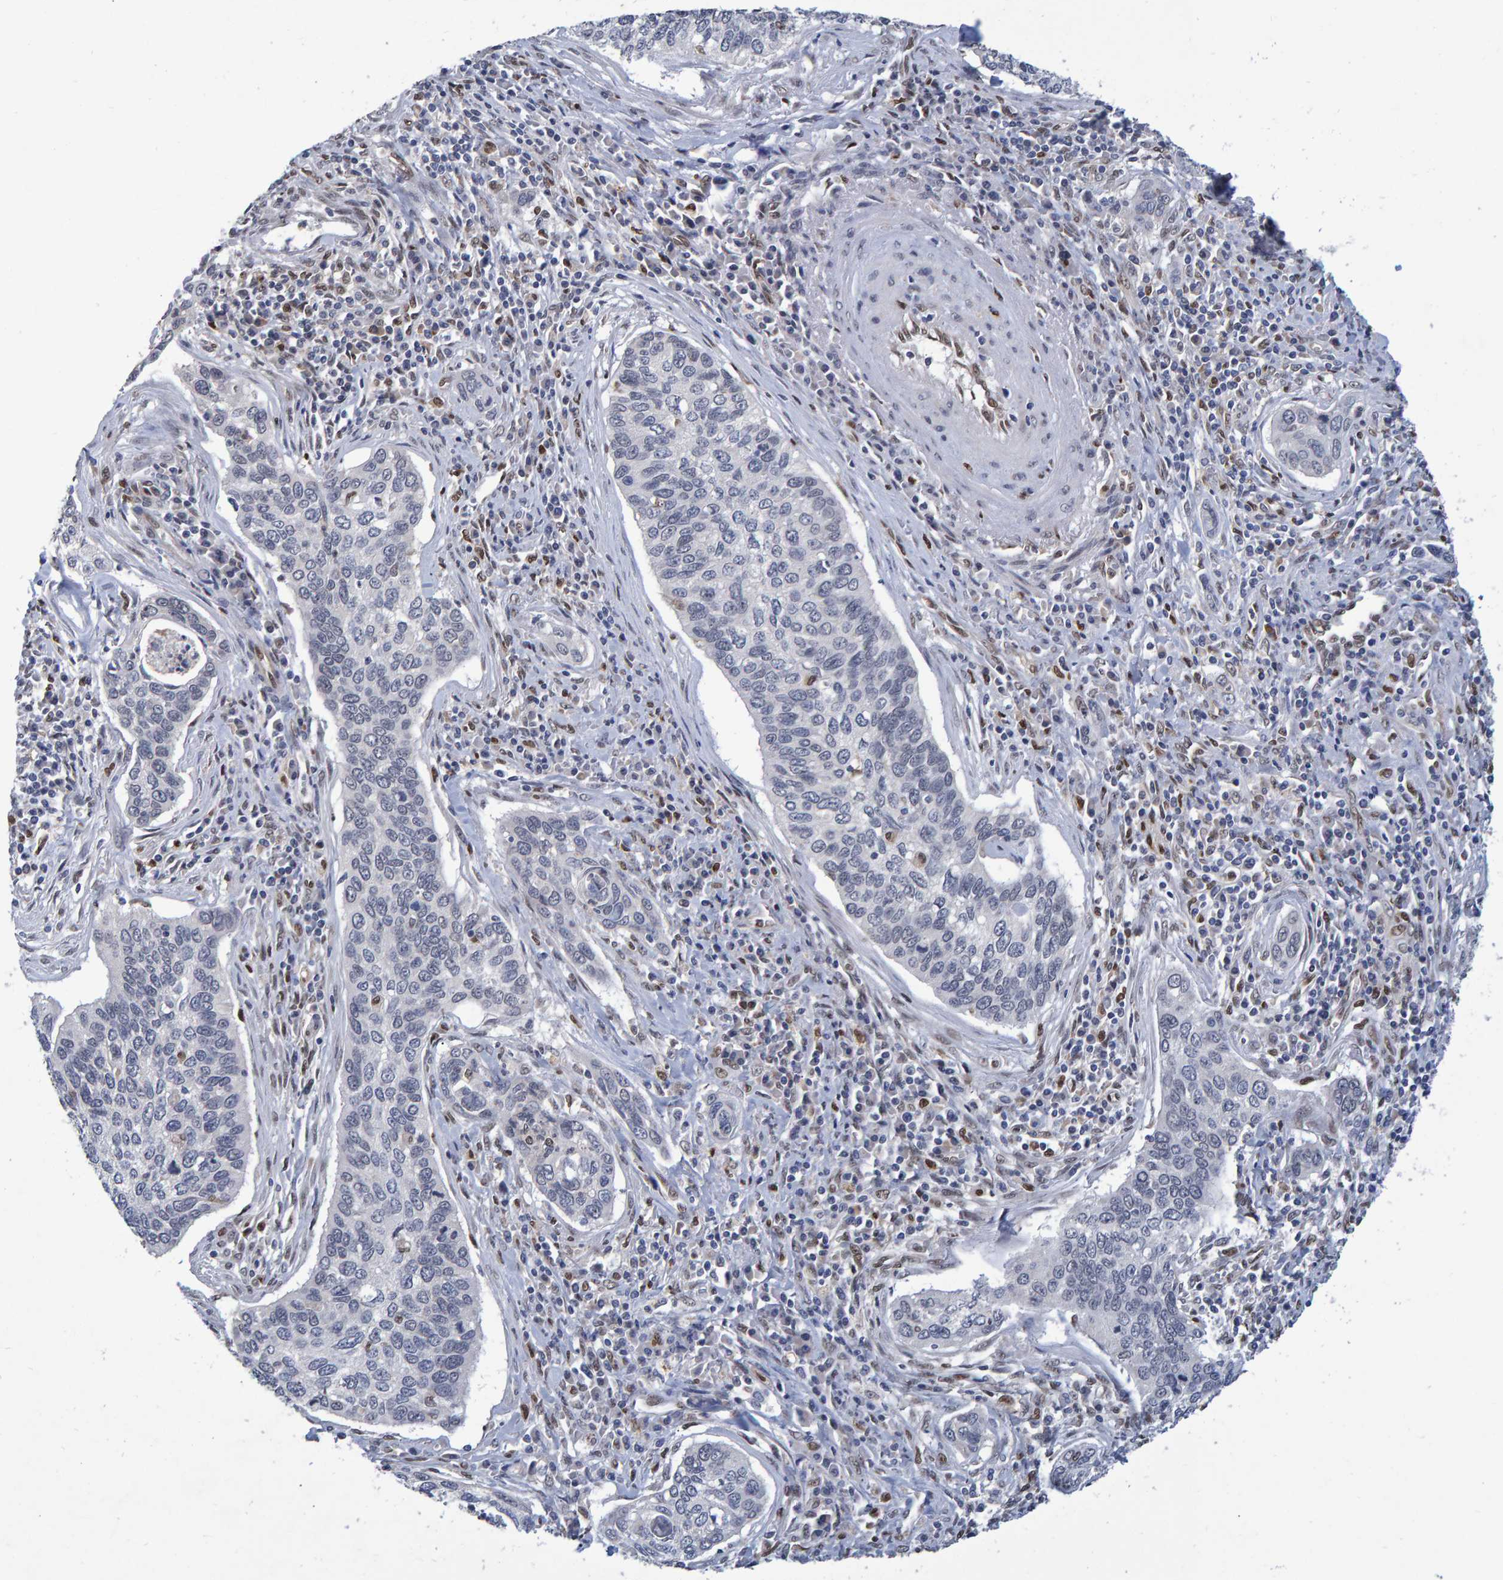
{"staining": {"intensity": "moderate", "quantity": "<25%", "location": "nuclear"}, "tissue": "cervical cancer", "cell_type": "Tumor cells", "image_type": "cancer", "snomed": [{"axis": "morphology", "description": "Squamous cell carcinoma, NOS"}, {"axis": "topography", "description": "Cervix"}], "caption": "Protein staining by immunohistochemistry displays moderate nuclear staining in approximately <25% of tumor cells in cervical cancer.", "gene": "QKI", "patient": {"sex": "female", "age": 53}}